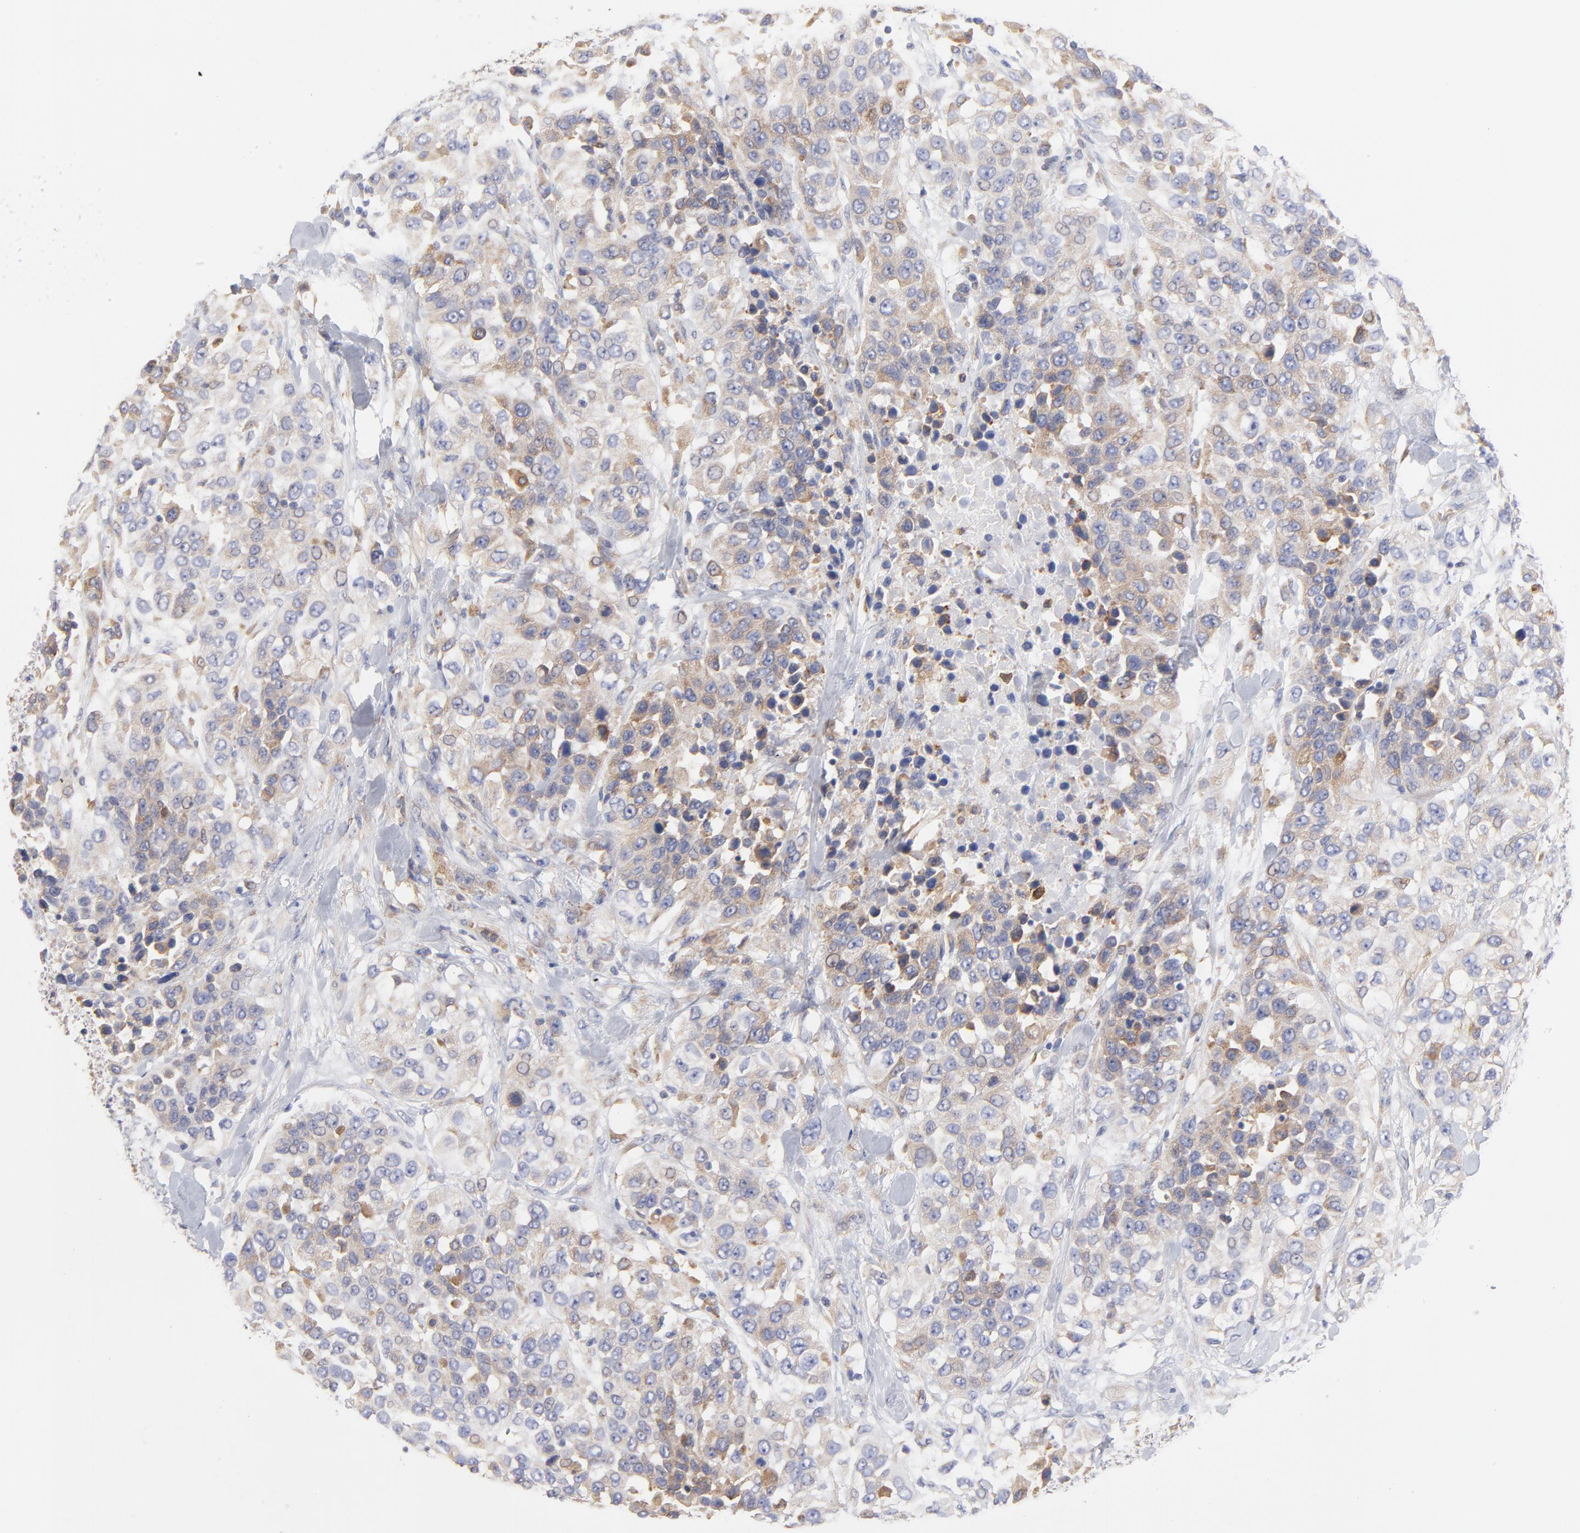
{"staining": {"intensity": "moderate", "quantity": ">75%", "location": "cytoplasmic/membranous"}, "tissue": "urothelial cancer", "cell_type": "Tumor cells", "image_type": "cancer", "snomed": [{"axis": "morphology", "description": "Urothelial carcinoma, High grade"}, {"axis": "topography", "description": "Urinary bladder"}], "caption": "High-grade urothelial carcinoma stained with a brown dye reveals moderate cytoplasmic/membranous positive expression in about >75% of tumor cells.", "gene": "MOSPD2", "patient": {"sex": "female", "age": 80}}